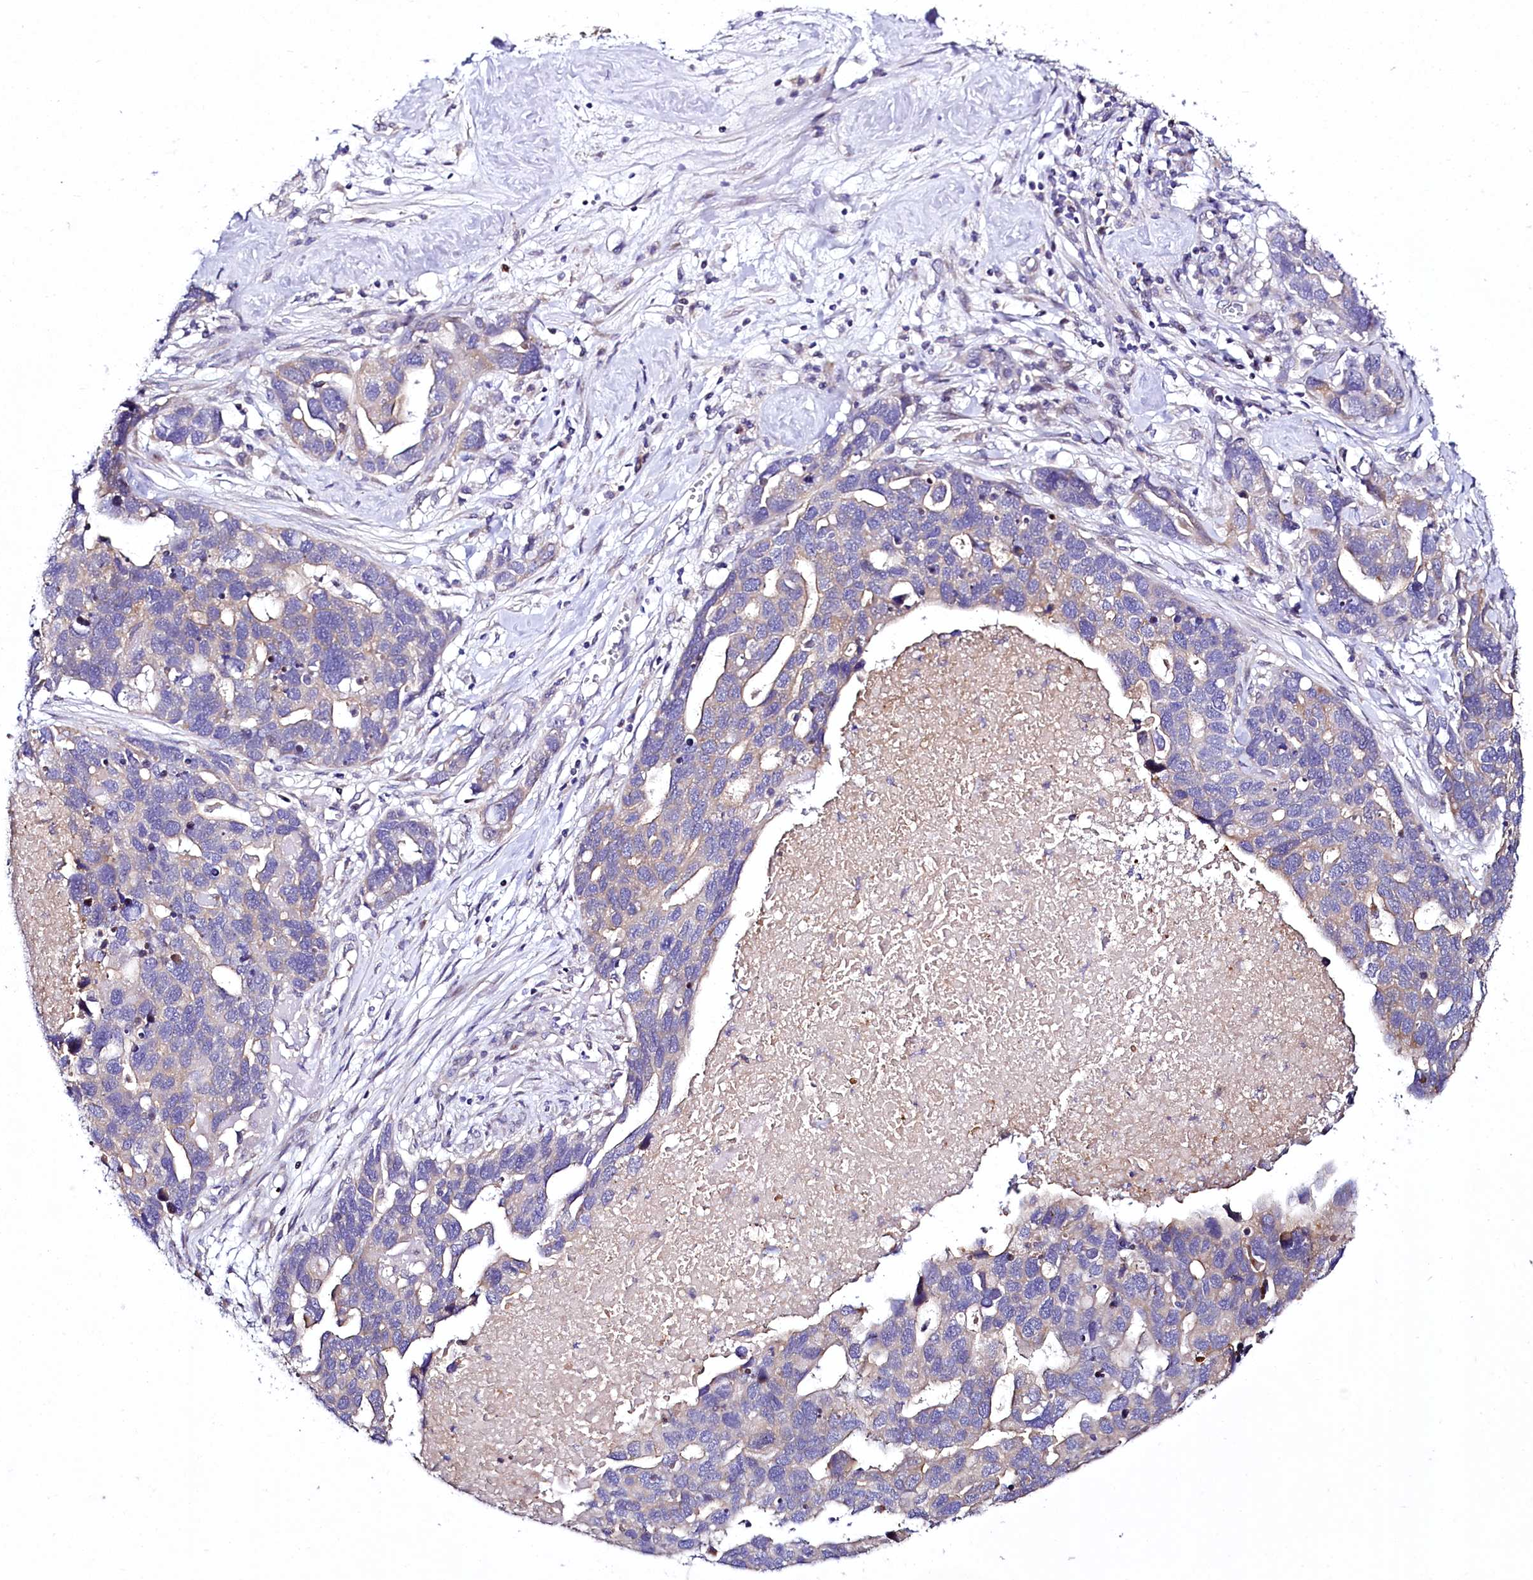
{"staining": {"intensity": "negative", "quantity": "none", "location": "none"}, "tissue": "ovarian cancer", "cell_type": "Tumor cells", "image_type": "cancer", "snomed": [{"axis": "morphology", "description": "Cystadenocarcinoma, serous, NOS"}, {"axis": "topography", "description": "Ovary"}], "caption": "Tumor cells show no significant positivity in ovarian cancer.", "gene": "ZC3H12C", "patient": {"sex": "female", "age": 54}}